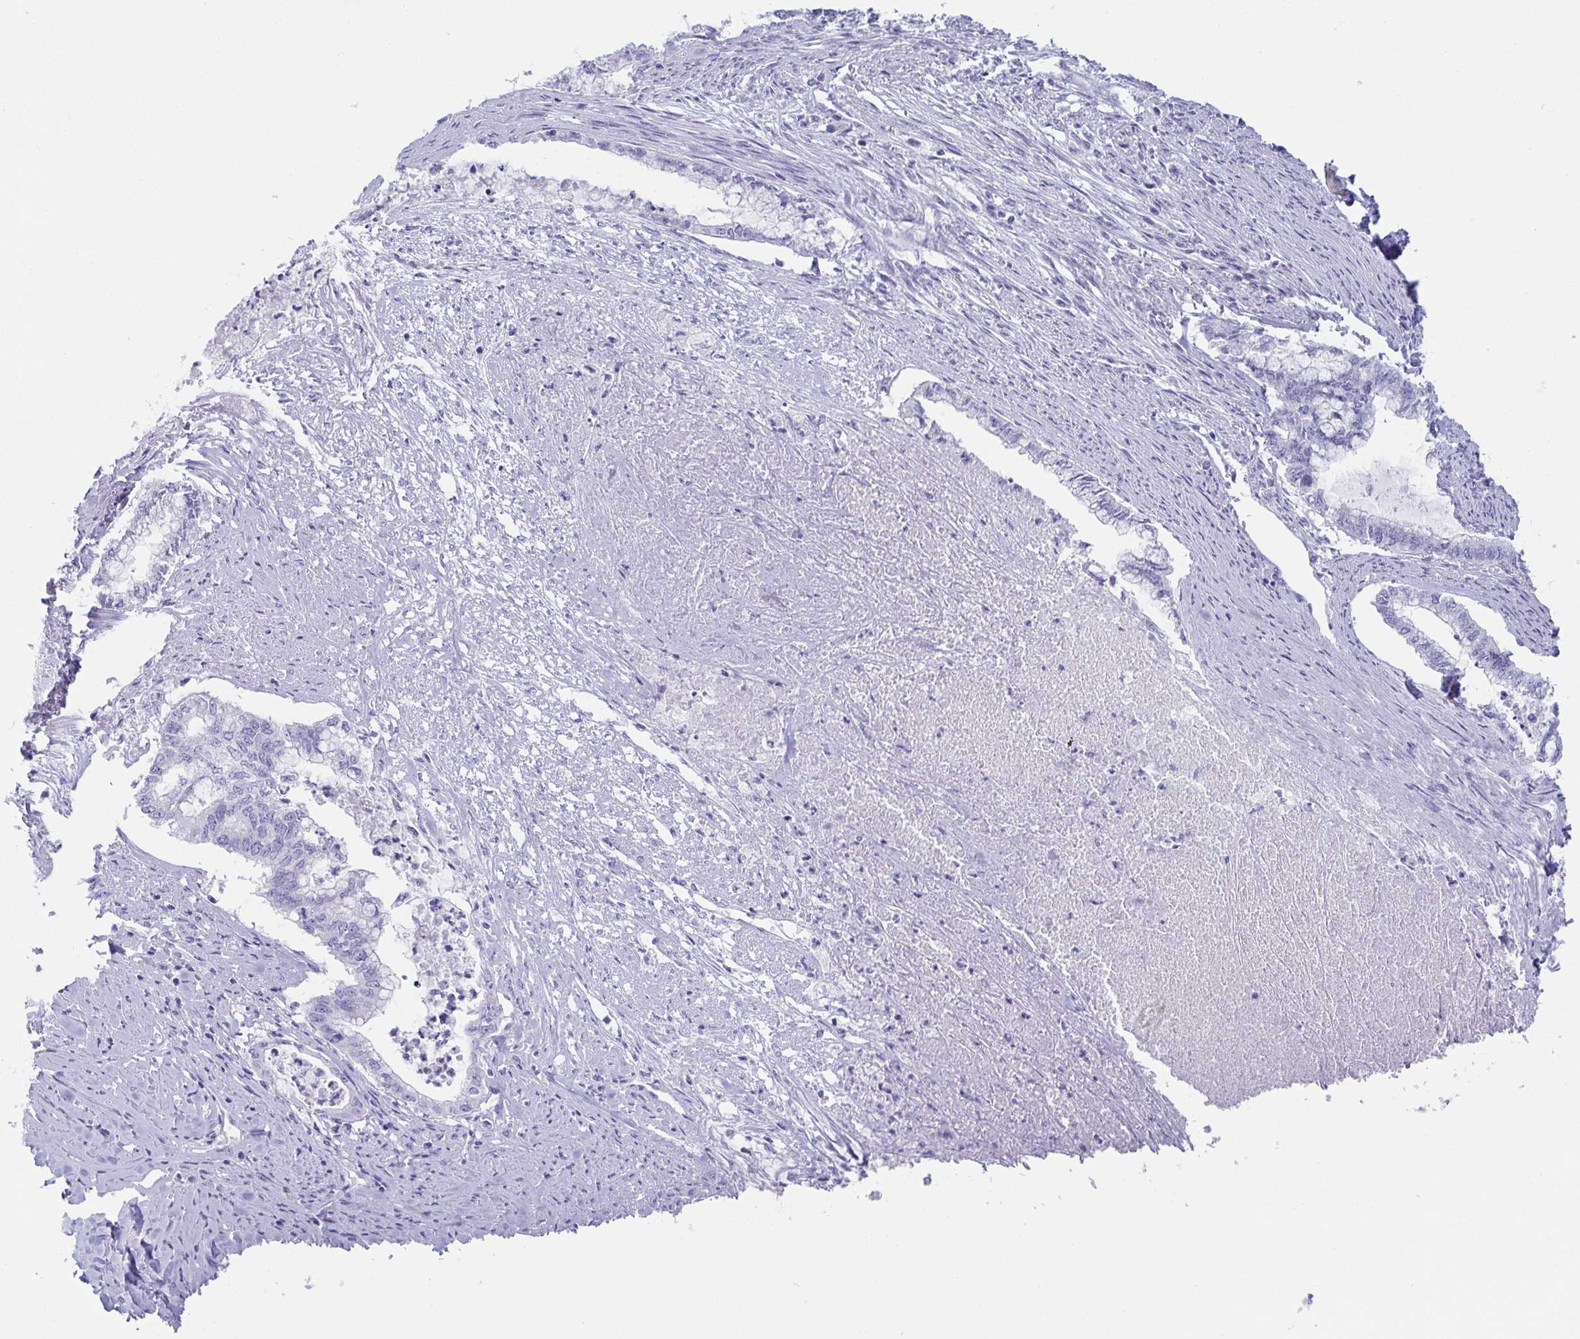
{"staining": {"intensity": "negative", "quantity": "none", "location": "none"}, "tissue": "endometrial cancer", "cell_type": "Tumor cells", "image_type": "cancer", "snomed": [{"axis": "morphology", "description": "Adenocarcinoma, NOS"}, {"axis": "topography", "description": "Endometrium"}], "caption": "A micrograph of human endometrial adenocarcinoma is negative for staining in tumor cells.", "gene": "PLA2G1B", "patient": {"sex": "female", "age": 79}}